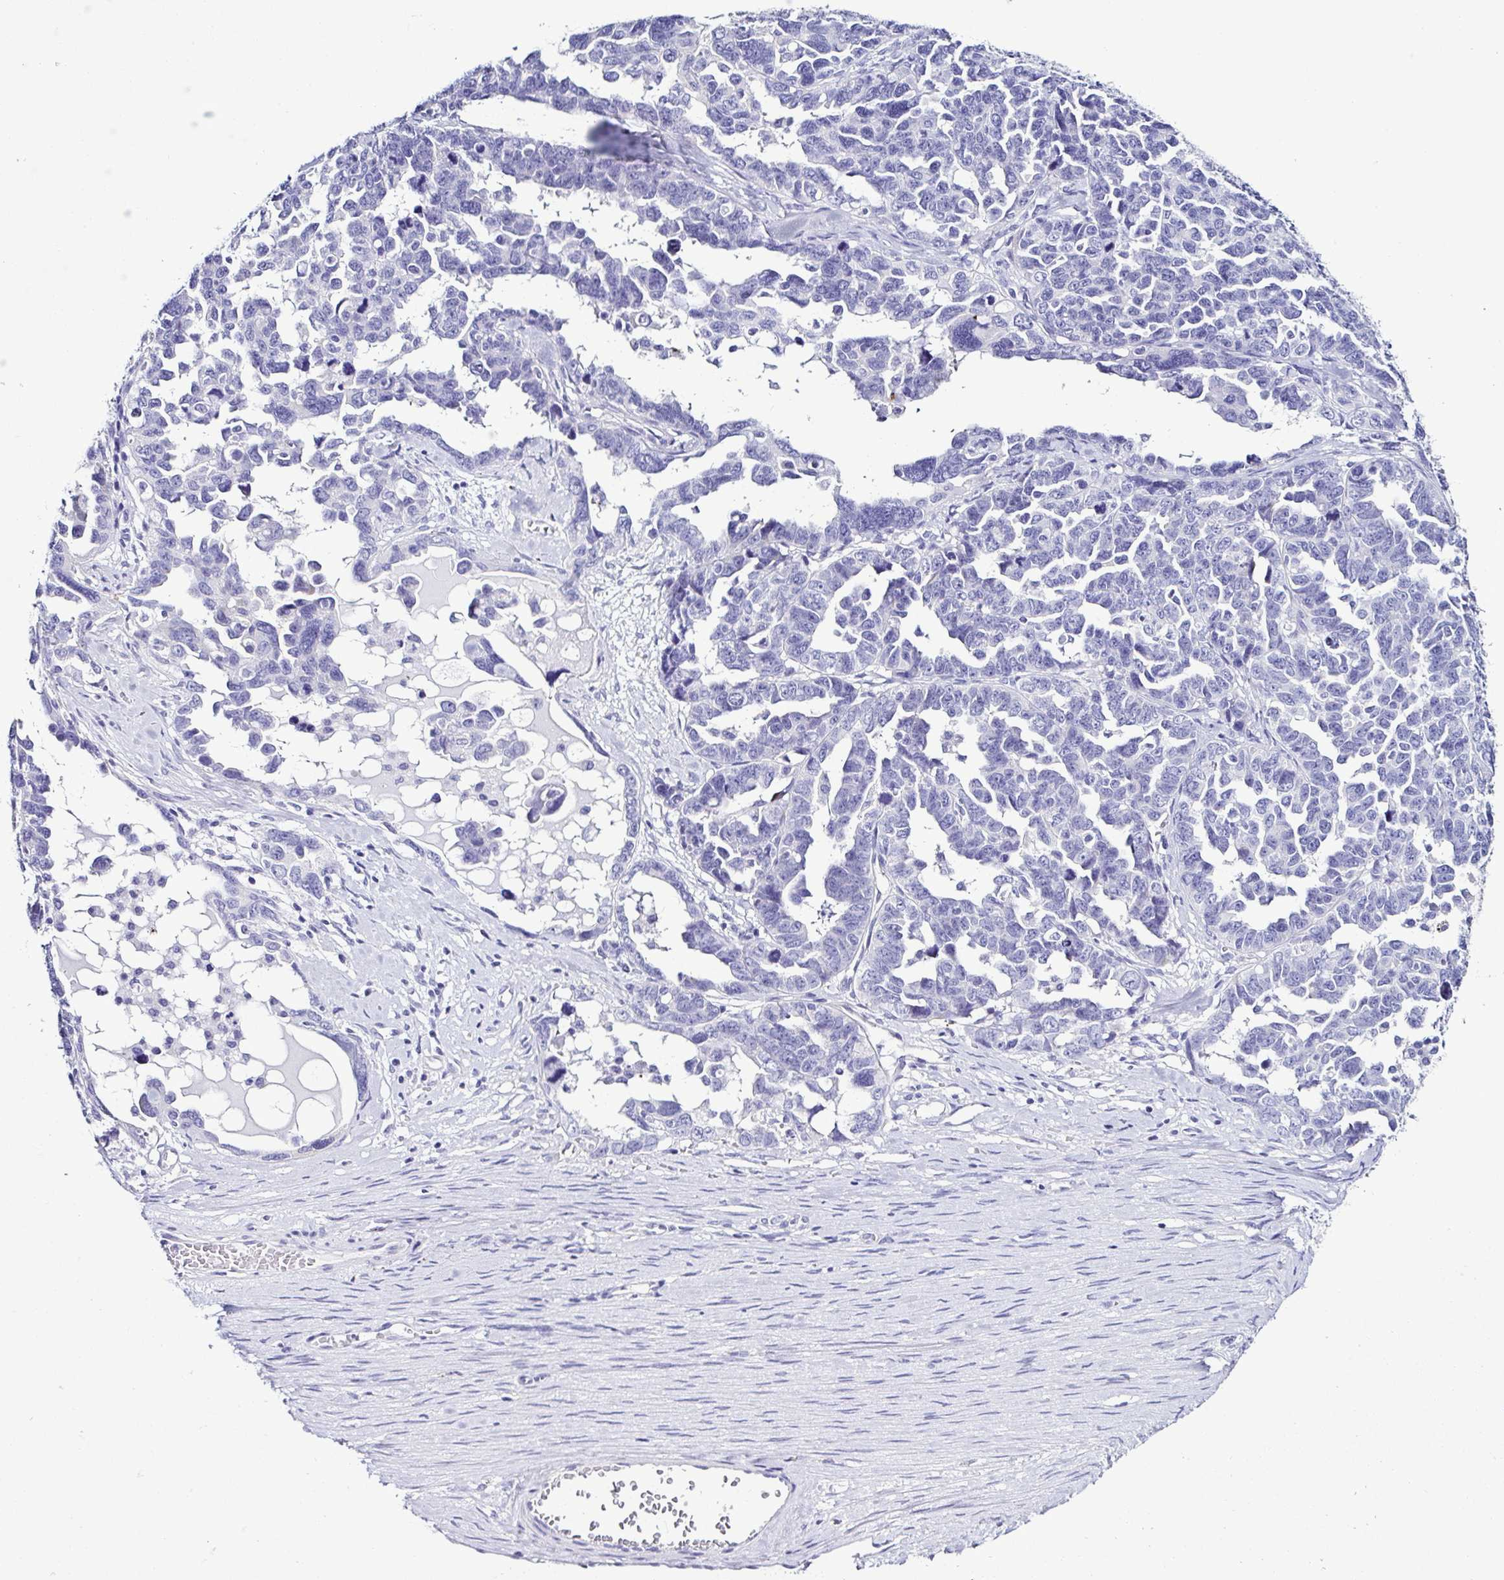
{"staining": {"intensity": "negative", "quantity": "none", "location": "none"}, "tissue": "ovarian cancer", "cell_type": "Tumor cells", "image_type": "cancer", "snomed": [{"axis": "morphology", "description": "Cystadenocarcinoma, serous, NOS"}, {"axis": "topography", "description": "Ovary"}], "caption": "Immunohistochemistry of serous cystadenocarcinoma (ovarian) demonstrates no expression in tumor cells. Brightfield microscopy of immunohistochemistry (IHC) stained with DAB (3,3'-diaminobenzidine) (brown) and hematoxylin (blue), captured at high magnification.", "gene": "SRL", "patient": {"sex": "female", "age": 69}}